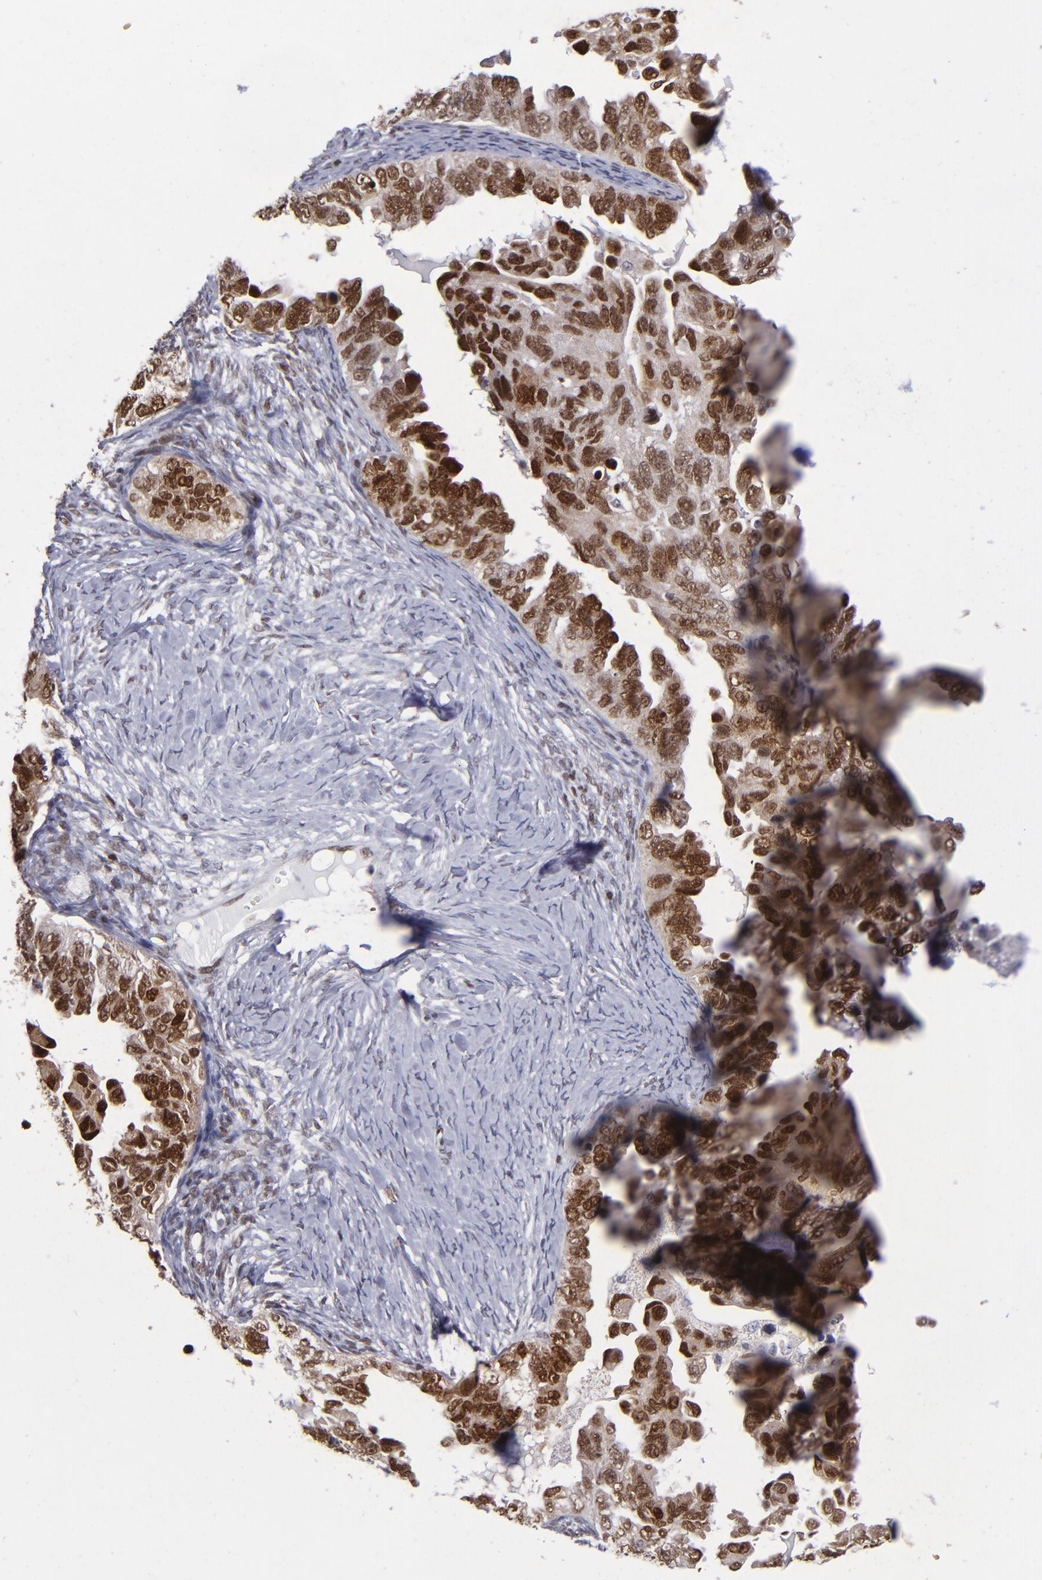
{"staining": {"intensity": "strong", "quantity": ">75%", "location": "cytoplasmic/membranous,nuclear"}, "tissue": "ovarian cancer", "cell_type": "Tumor cells", "image_type": "cancer", "snomed": [{"axis": "morphology", "description": "Cystadenocarcinoma, serous, NOS"}, {"axis": "topography", "description": "Ovary"}], "caption": "High-magnification brightfield microscopy of ovarian cancer (serous cystadenocarcinoma) stained with DAB (brown) and counterstained with hematoxylin (blue). tumor cells exhibit strong cytoplasmic/membranous and nuclear positivity is identified in approximately>75% of cells.", "gene": "MGMT", "patient": {"sex": "female", "age": 82}}